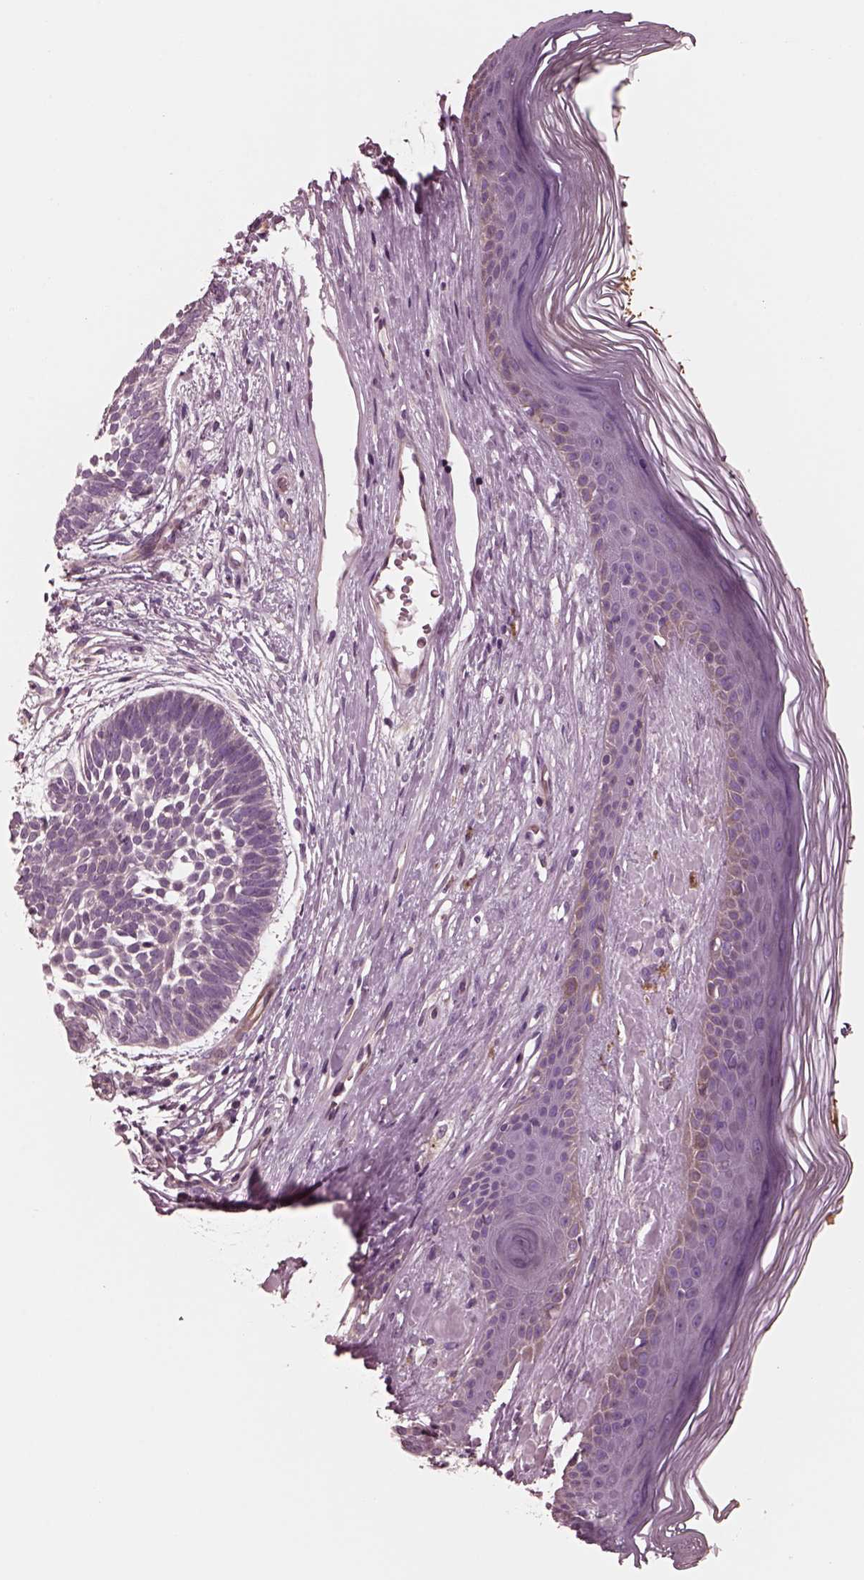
{"staining": {"intensity": "negative", "quantity": "none", "location": "none"}, "tissue": "skin cancer", "cell_type": "Tumor cells", "image_type": "cancer", "snomed": [{"axis": "morphology", "description": "Basal cell carcinoma"}, {"axis": "topography", "description": "Skin"}], "caption": "Skin basal cell carcinoma was stained to show a protein in brown. There is no significant expression in tumor cells.", "gene": "KIF6", "patient": {"sex": "male", "age": 85}}